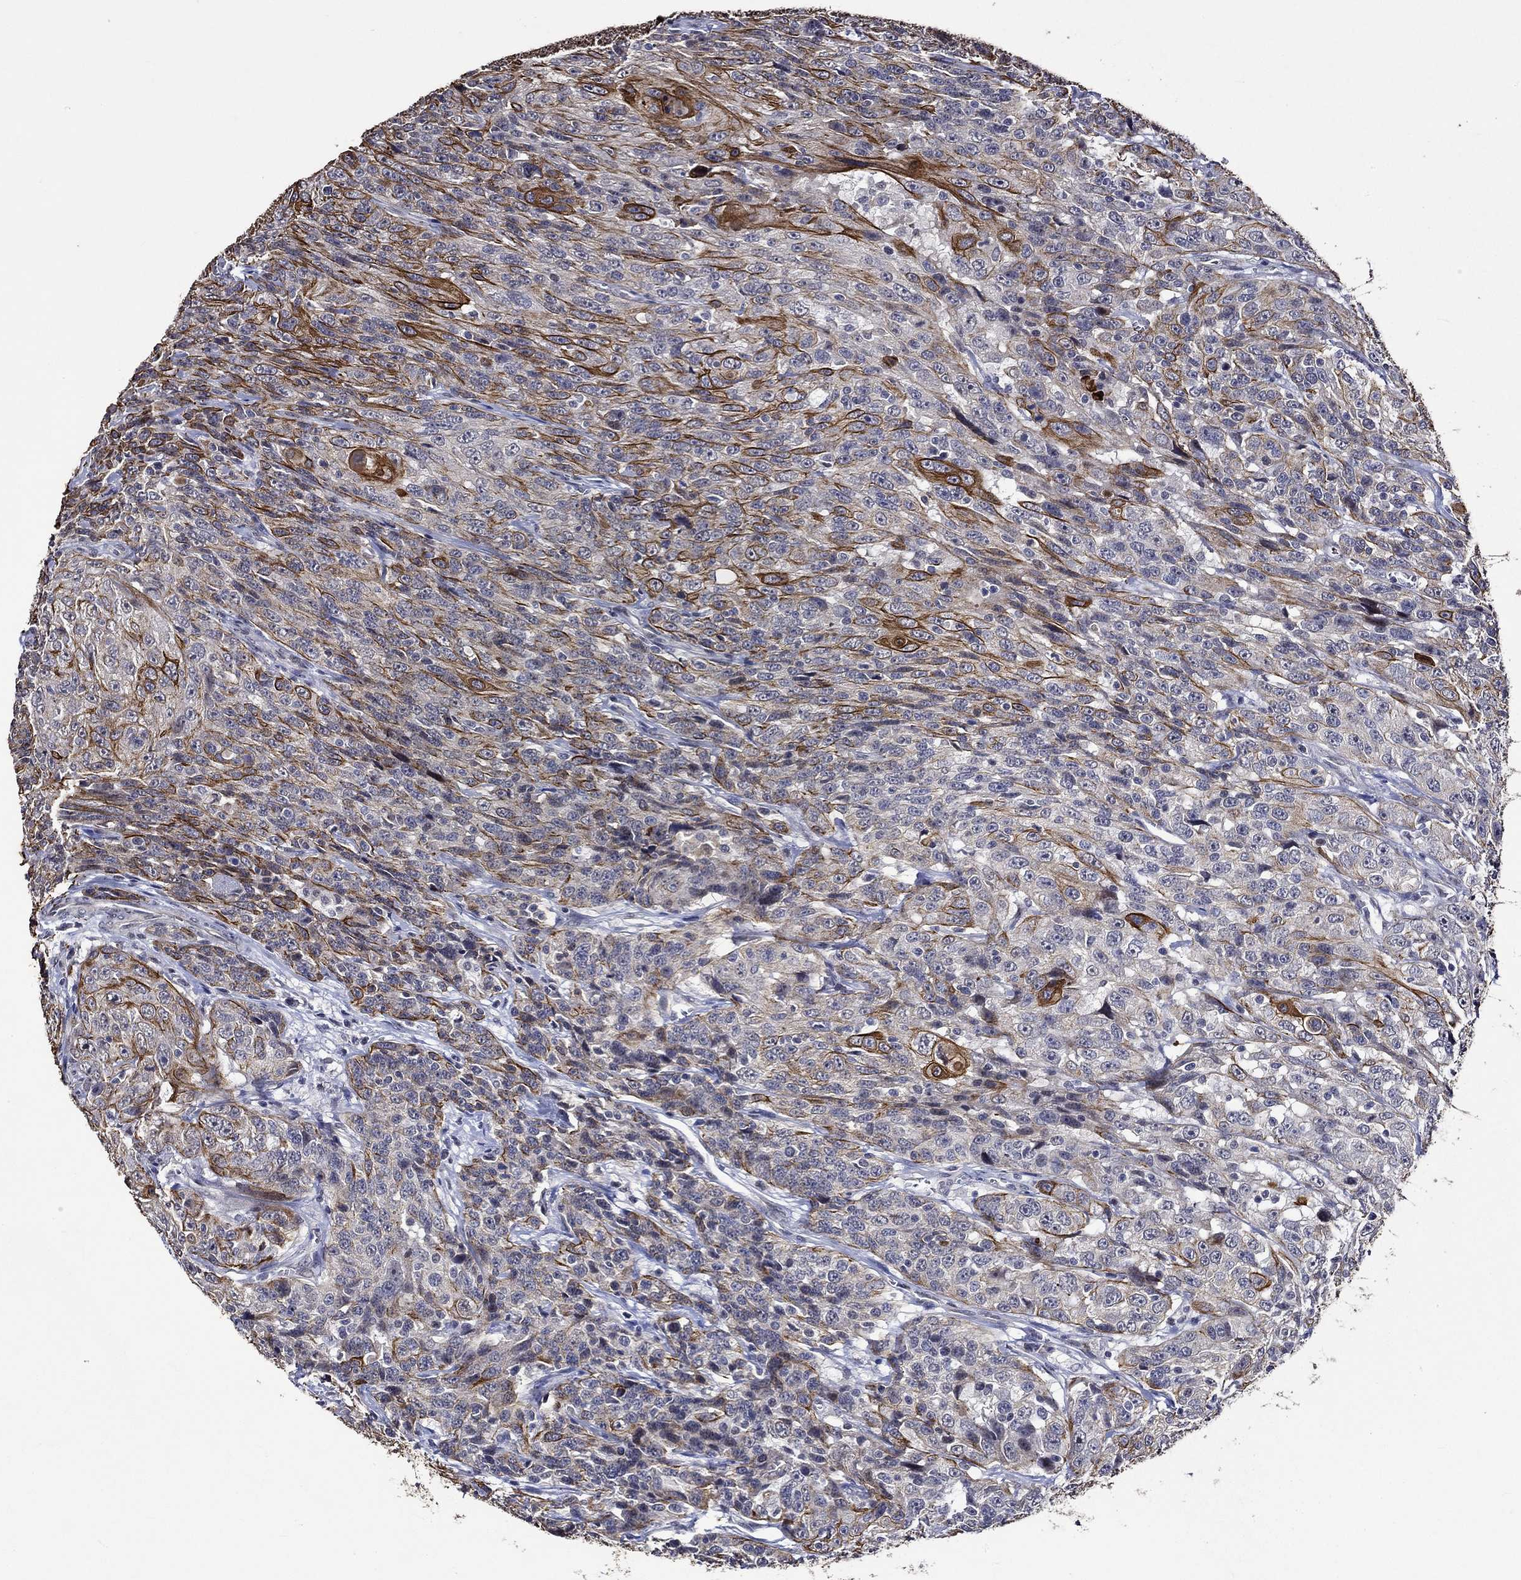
{"staining": {"intensity": "strong", "quantity": "<25%", "location": "cytoplasmic/membranous"}, "tissue": "urothelial cancer", "cell_type": "Tumor cells", "image_type": "cancer", "snomed": [{"axis": "morphology", "description": "Urothelial carcinoma, NOS"}, {"axis": "morphology", "description": "Urothelial carcinoma, High grade"}, {"axis": "topography", "description": "Urinary bladder"}], "caption": "DAB (3,3'-diaminobenzidine) immunohistochemical staining of human urothelial cancer reveals strong cytoplasmic/membranous protein staining in approximately <25% of tumor cells.", "gene": "DDX3Y", "patient": {"sex": "female", "age": 73}}